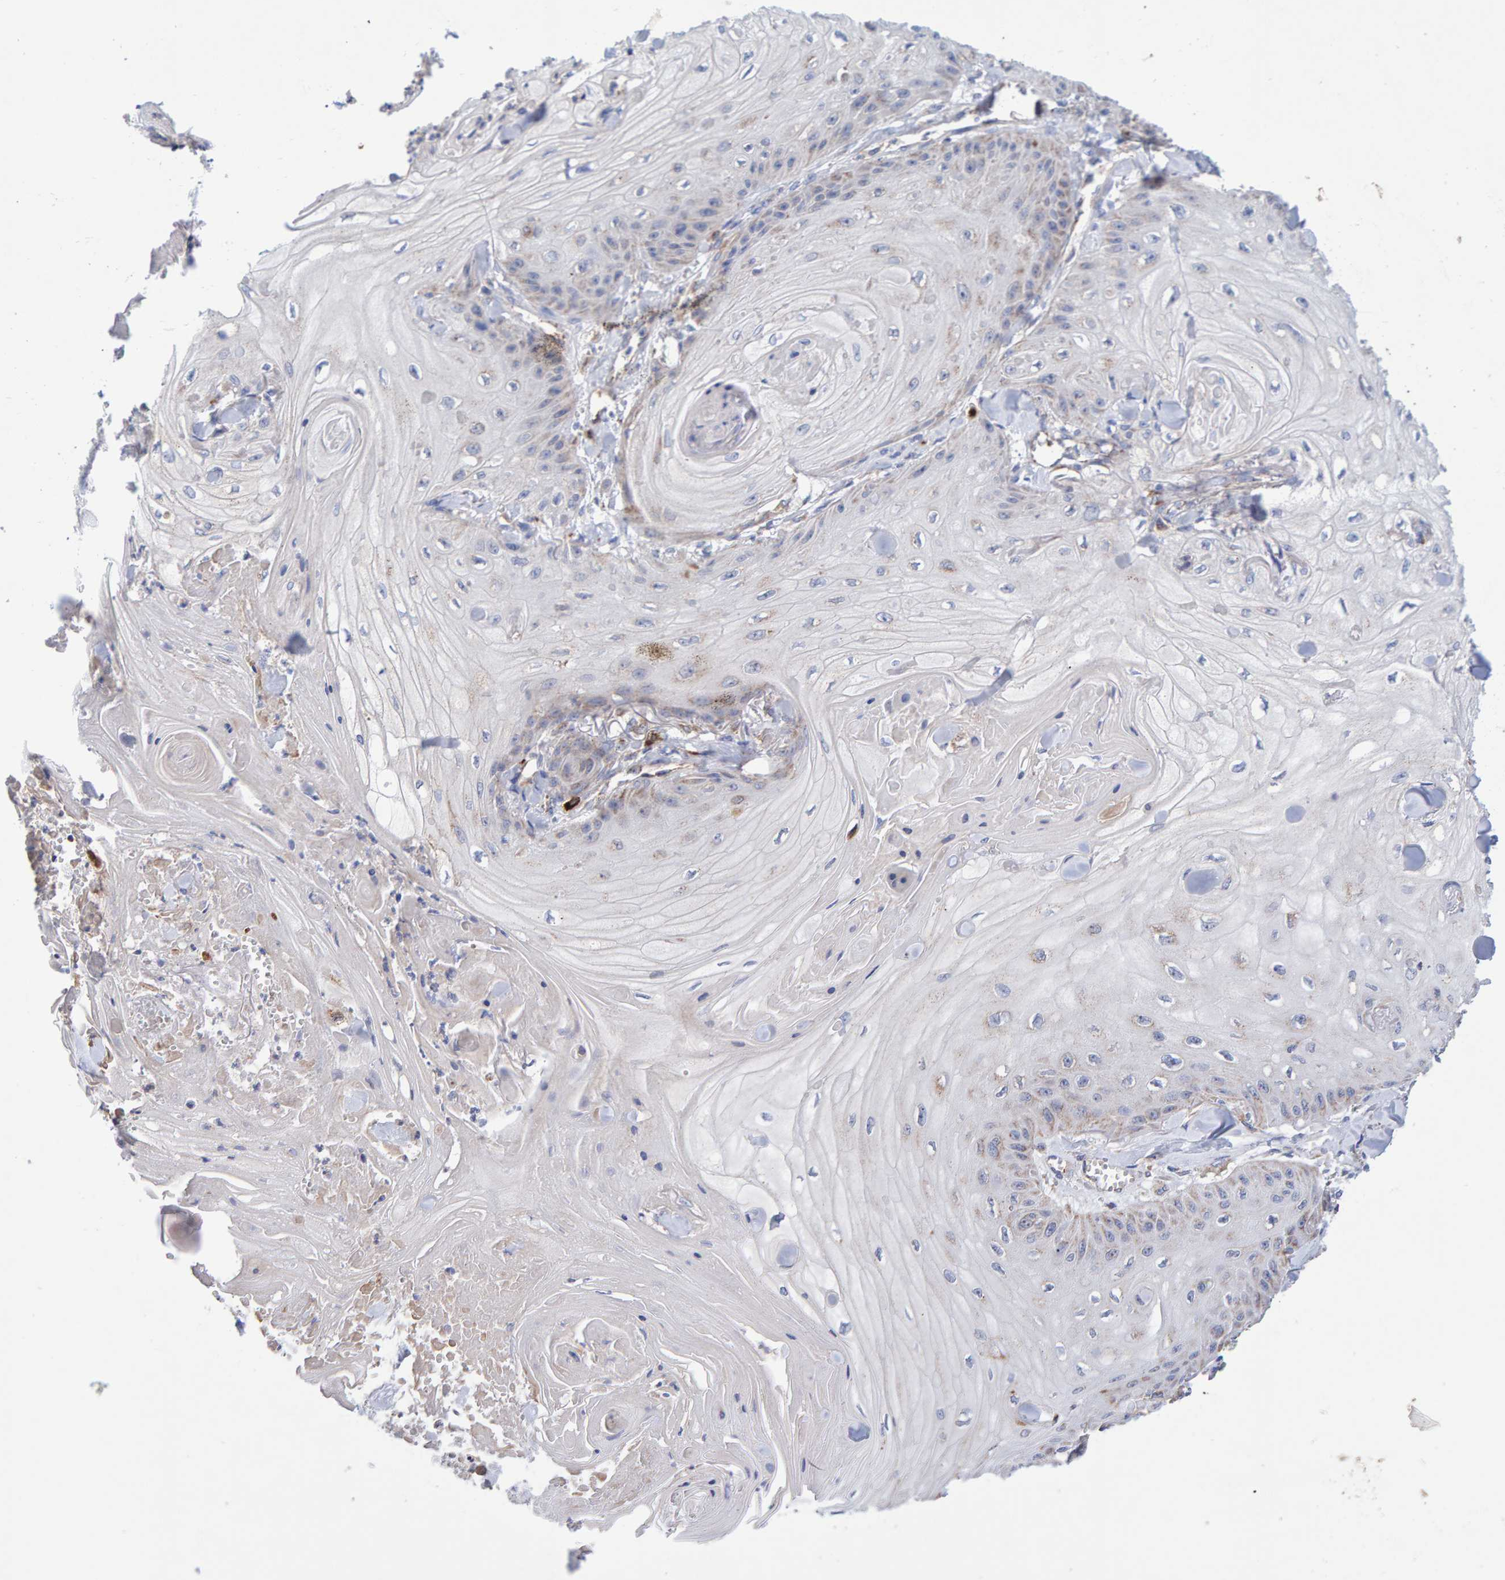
{"staining": {"intensity": "negative", "quantity": "none", "location": "none"}, "tissue": "skin cancer", "cell_type": "Tumor cells", "image_type": "cancer", "snomed": [{"axis": "morphology", "description": "Squamous cell carcinoma, NOS"}, {"axis": "topography", "description": "Skin"}], "caption": "Tumor cells are negative for protein expression in human skin cancer (squamous cell carcinoma). The staining was performed using DAB to visualize the protein expression in brown, while the nuclei were stained in blue with hematoxylin (Magnification: 20x).", "gene": "EFR3A", "patient": {"sex": "male", "age": 74}}